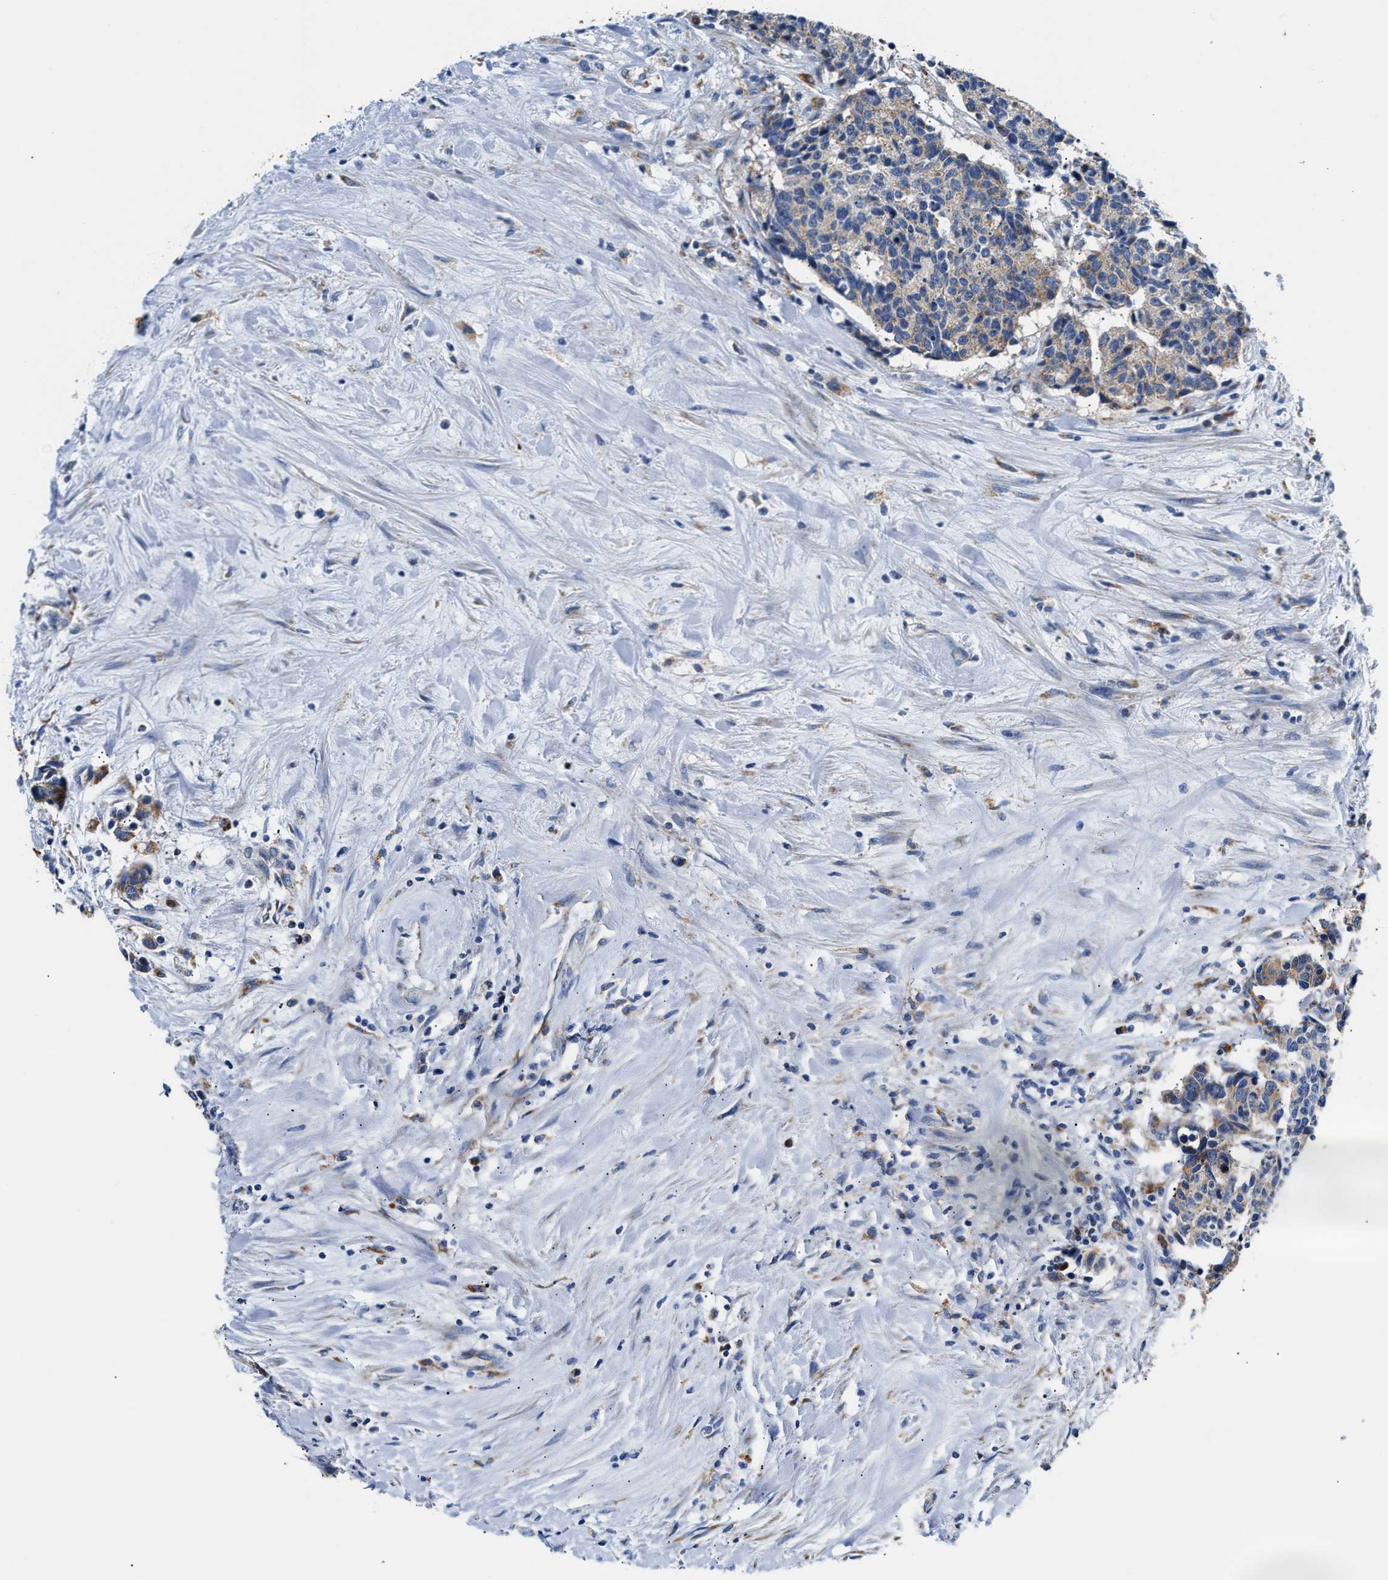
{"staining": {"intensity": "weak", "quantity": "25%-75%", "location": "cytoplasmic/membranous"}, "tissue": "carcinoid", "cell_type": "Tumor cells", "image_type": "cancer", "snomed": [{"axis": "morphology", "description": "Carcinoma, NOS"}, {"axis": "morphology", "description": "Carcinoid, malignant, NOS"}, {"axis": "topography", "description": "Urinary bladder"}], "caption": "Immunohistochemistry (DAB (3,3'-diaminobenzidine)) staining of carcinoid (malignant) shows weak cytoplasmic/membranous protein expression in about 25%-75% of tumor cells.", "gene": "ACADVL", "patient": {"sex": "male", "age": 57}}